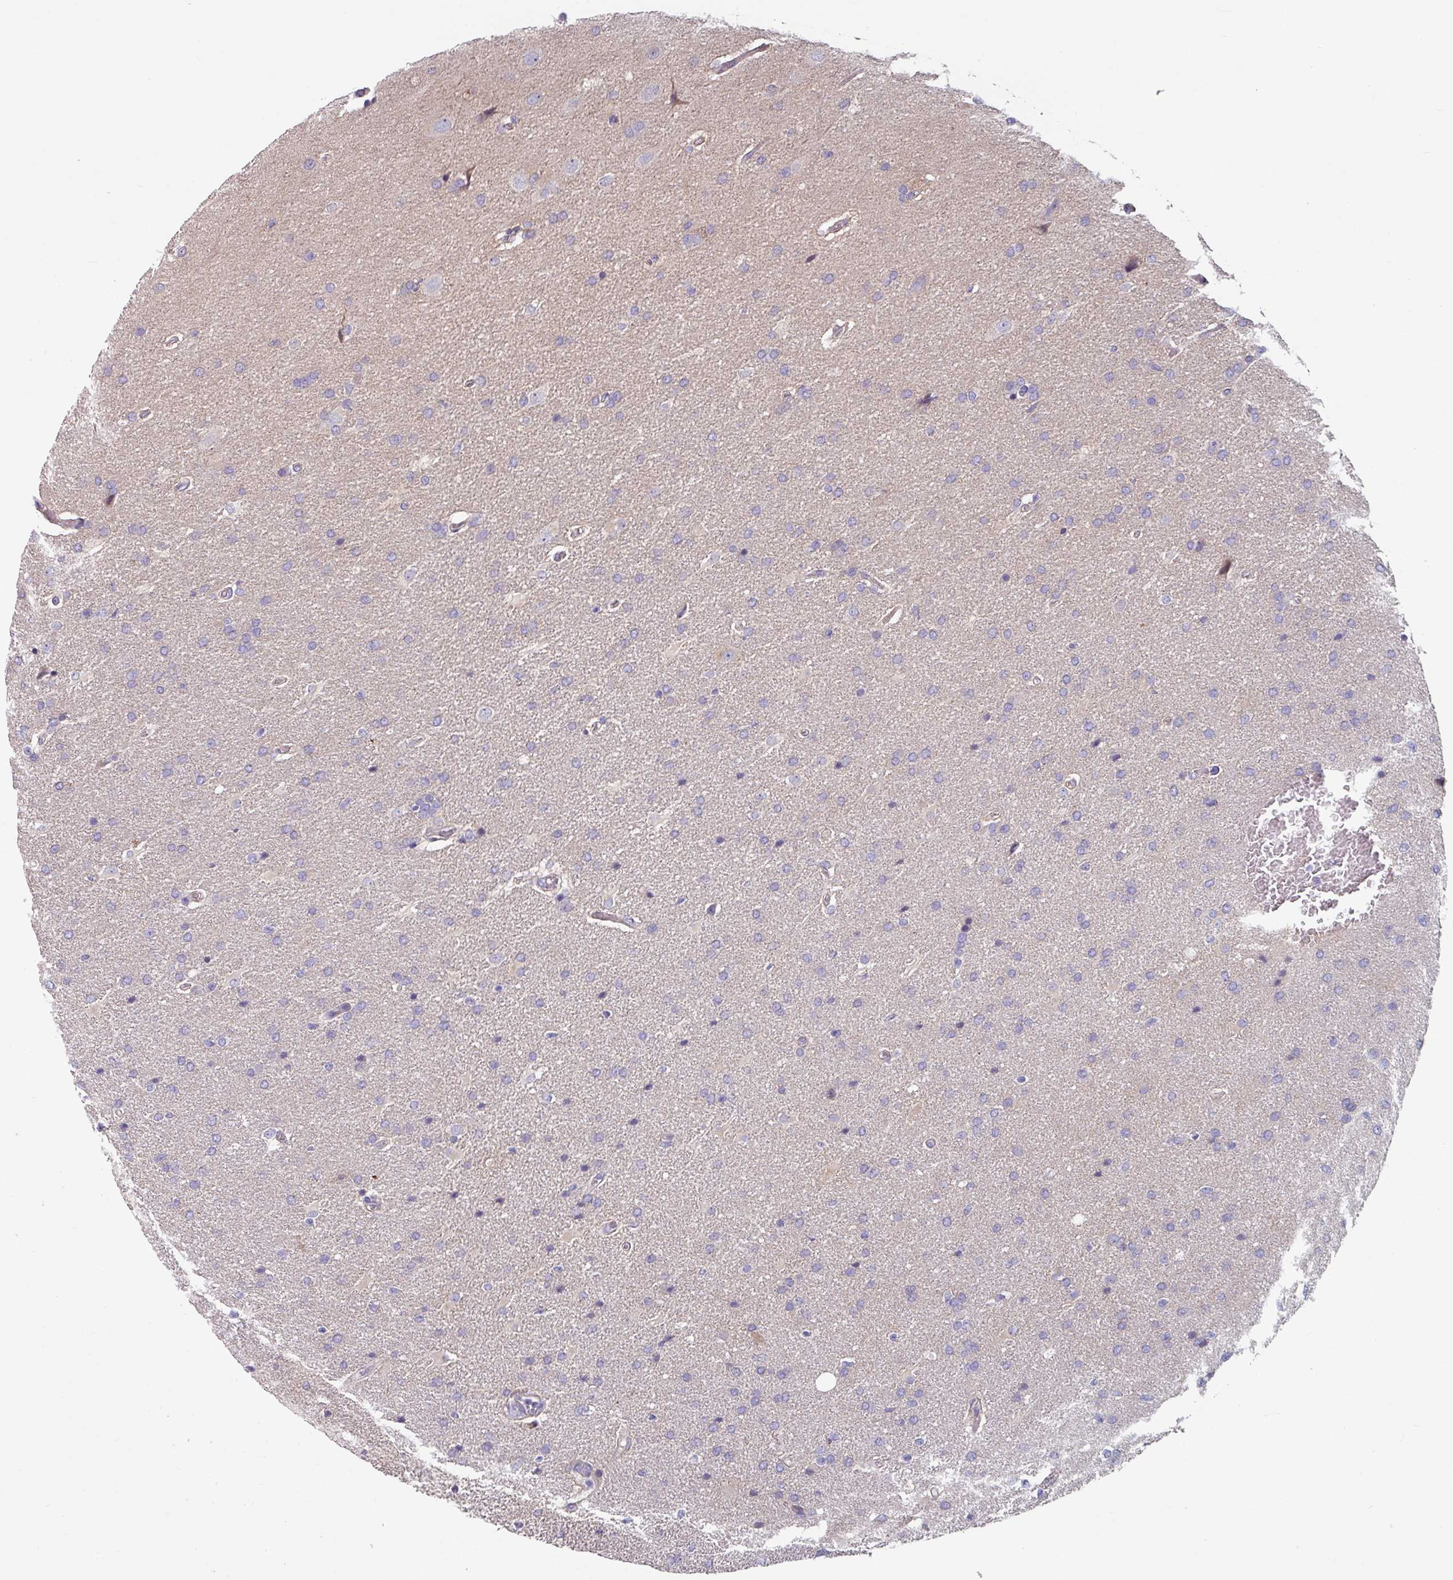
{"staining": {"intensity": "negative", "quantity": "none", "location": "none"}, "tissue": "glioma", "cell_type": "Tumor cells", "image_type": "cancer", "snomed": [{"axis": "morphology", "description": "Glioma, malignant, High grade"}, {"axis": "topography", "description": "Brain"}], "caption": "High magnification brightfield microscopy of malignant glioma (high-grade) stained with DAB (brown) and counterstained with hematoxylin (blue): tumor cells show no significant expression. Brightfield microscopy of IHC stained with DAB (3,3'-diaminobenzidine) (brown) and hematoxylin (blue), captured at high magnification.", "gene": "TMEM132A", "patient": {"sex": "male", "age": 56}}